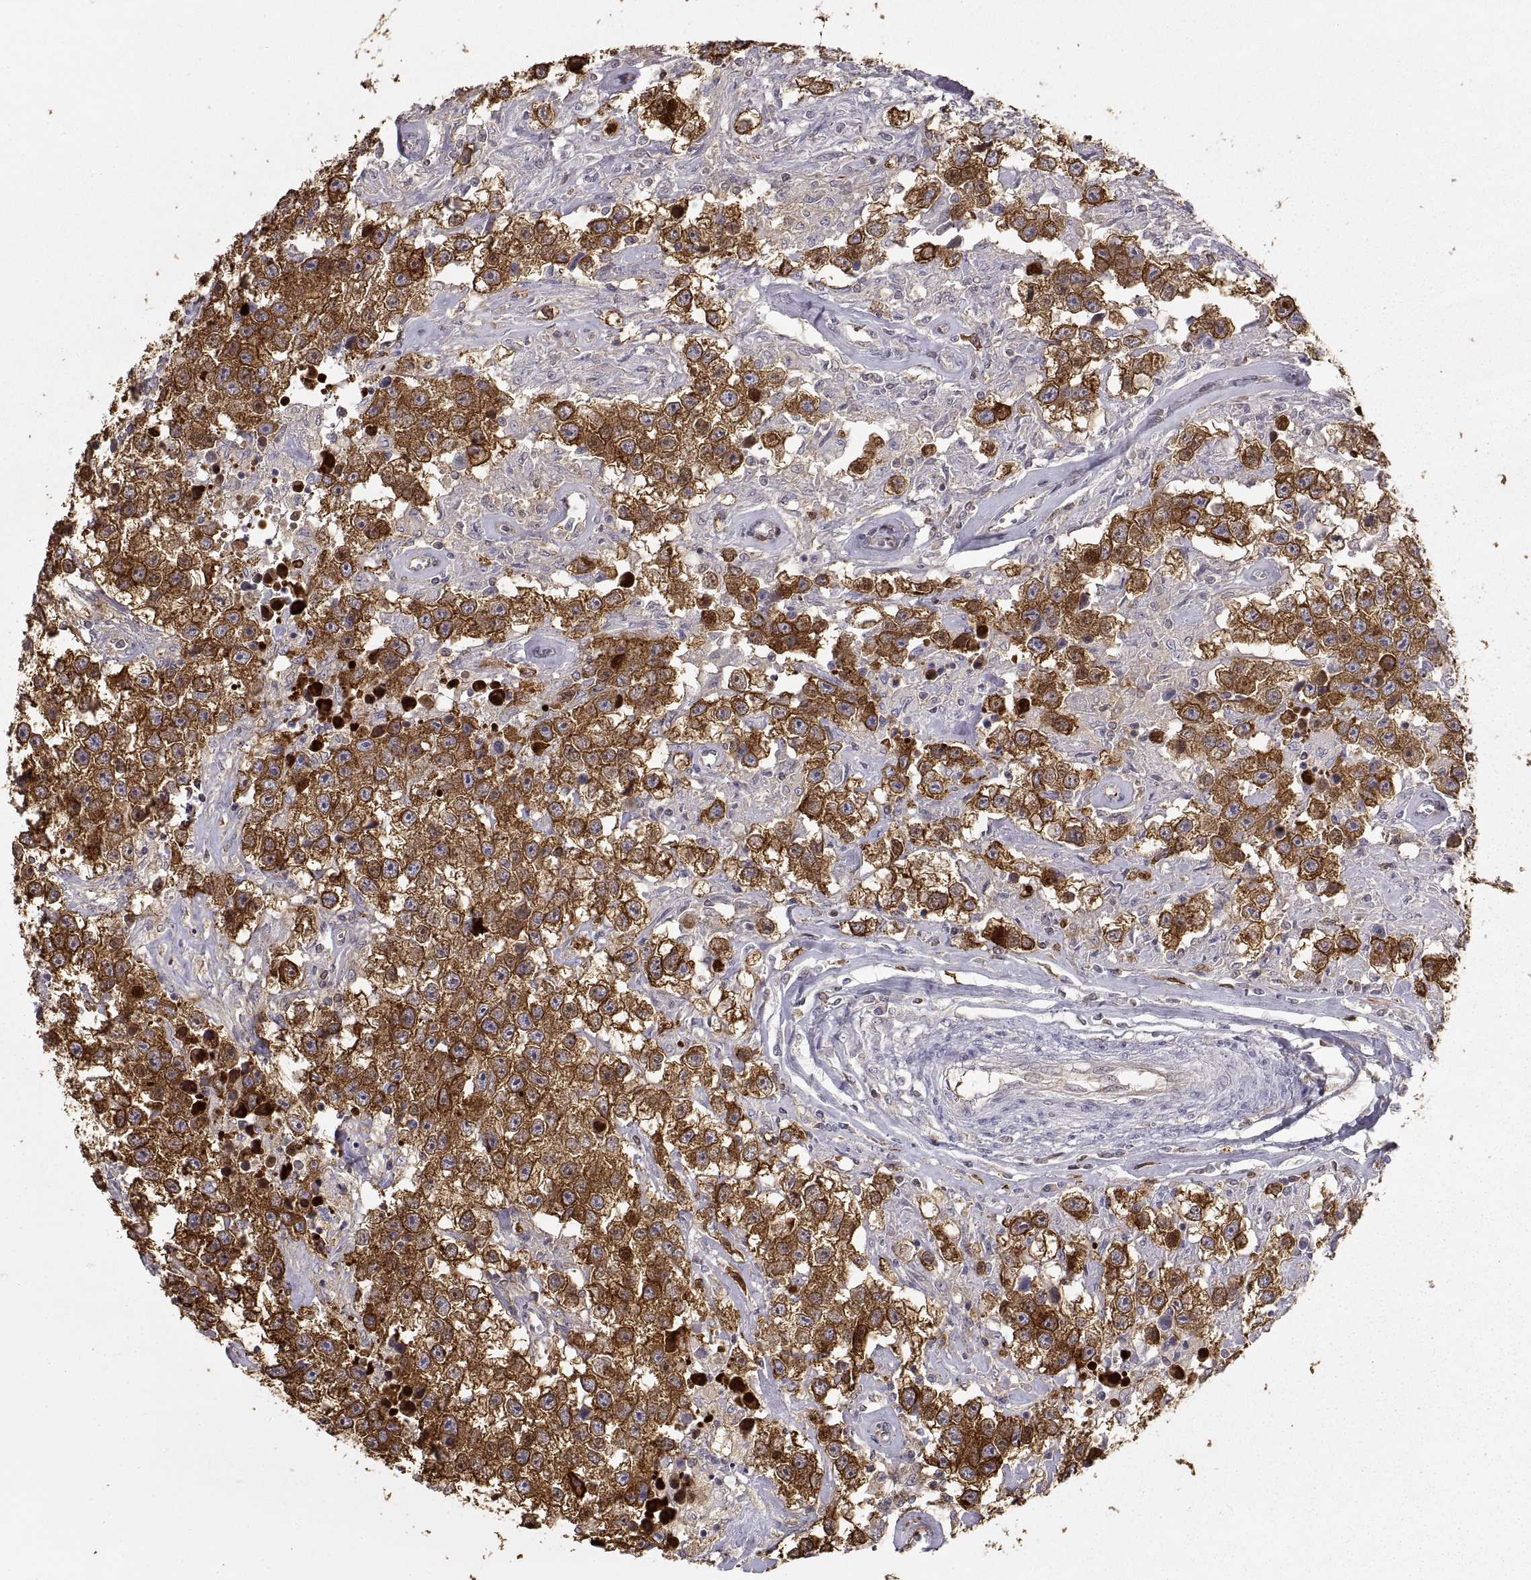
{"staining": {"intensity": "strong", "quantity": ">75%", "location": "cytoplasmic/membranous"}, "tissue": "testis cancer", "cell_type": "Tumor cells", "image_type": "cancer", "snomed": [{"axis": "morphology", "description": "Seminoma, NOS"}, {"axis": "topography", "description": "Testis"}], "caption": "Human seminoma (testis) stained with a brown dye exhibits strong cytoplasmic/membranous positive positivity in about >75% of tumor cells.", "gene": "HSP90AB1", "patient": {"sex": "male", "age": 43}}